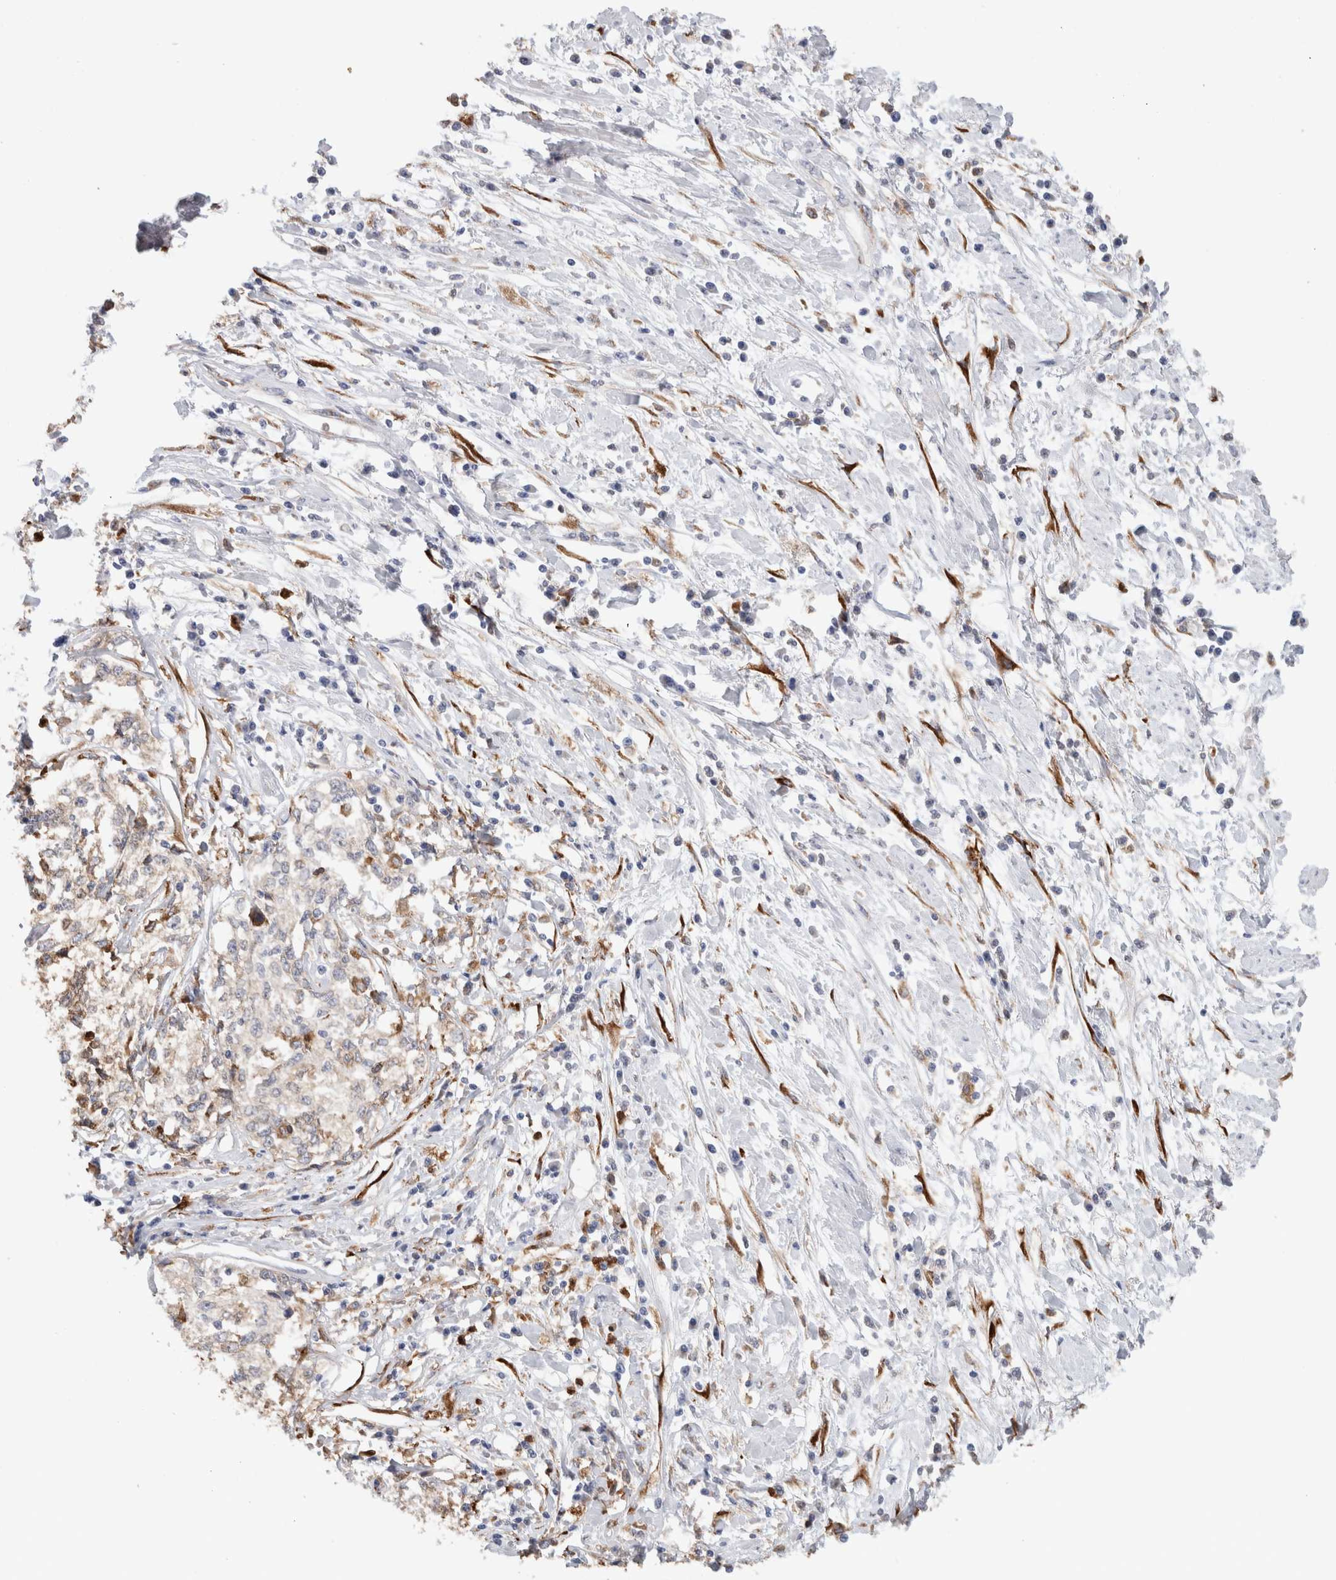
{"staining": {"intensity": "weak", "quantity": "<25%", "location": "cytoplasmic/membranous"}, "tissue": "cervical cancer", "cell_type": "Tumor cells", "image_type": "cancer", "snomed": [{"axis": "morphology", "description": "Squamous cell carcinoma, NOS"}, {"axis": "topography", "description": "Cervix"}], "caption": "DAB immunohistochemical staining of cervical squamous cell carcinoma displays no significant staining in tumor cells. (Brightfield microscopy of DAB IHC at high magnification).", "gene": "P4HA1", "patient": {"sex": "female", "age": 57}}